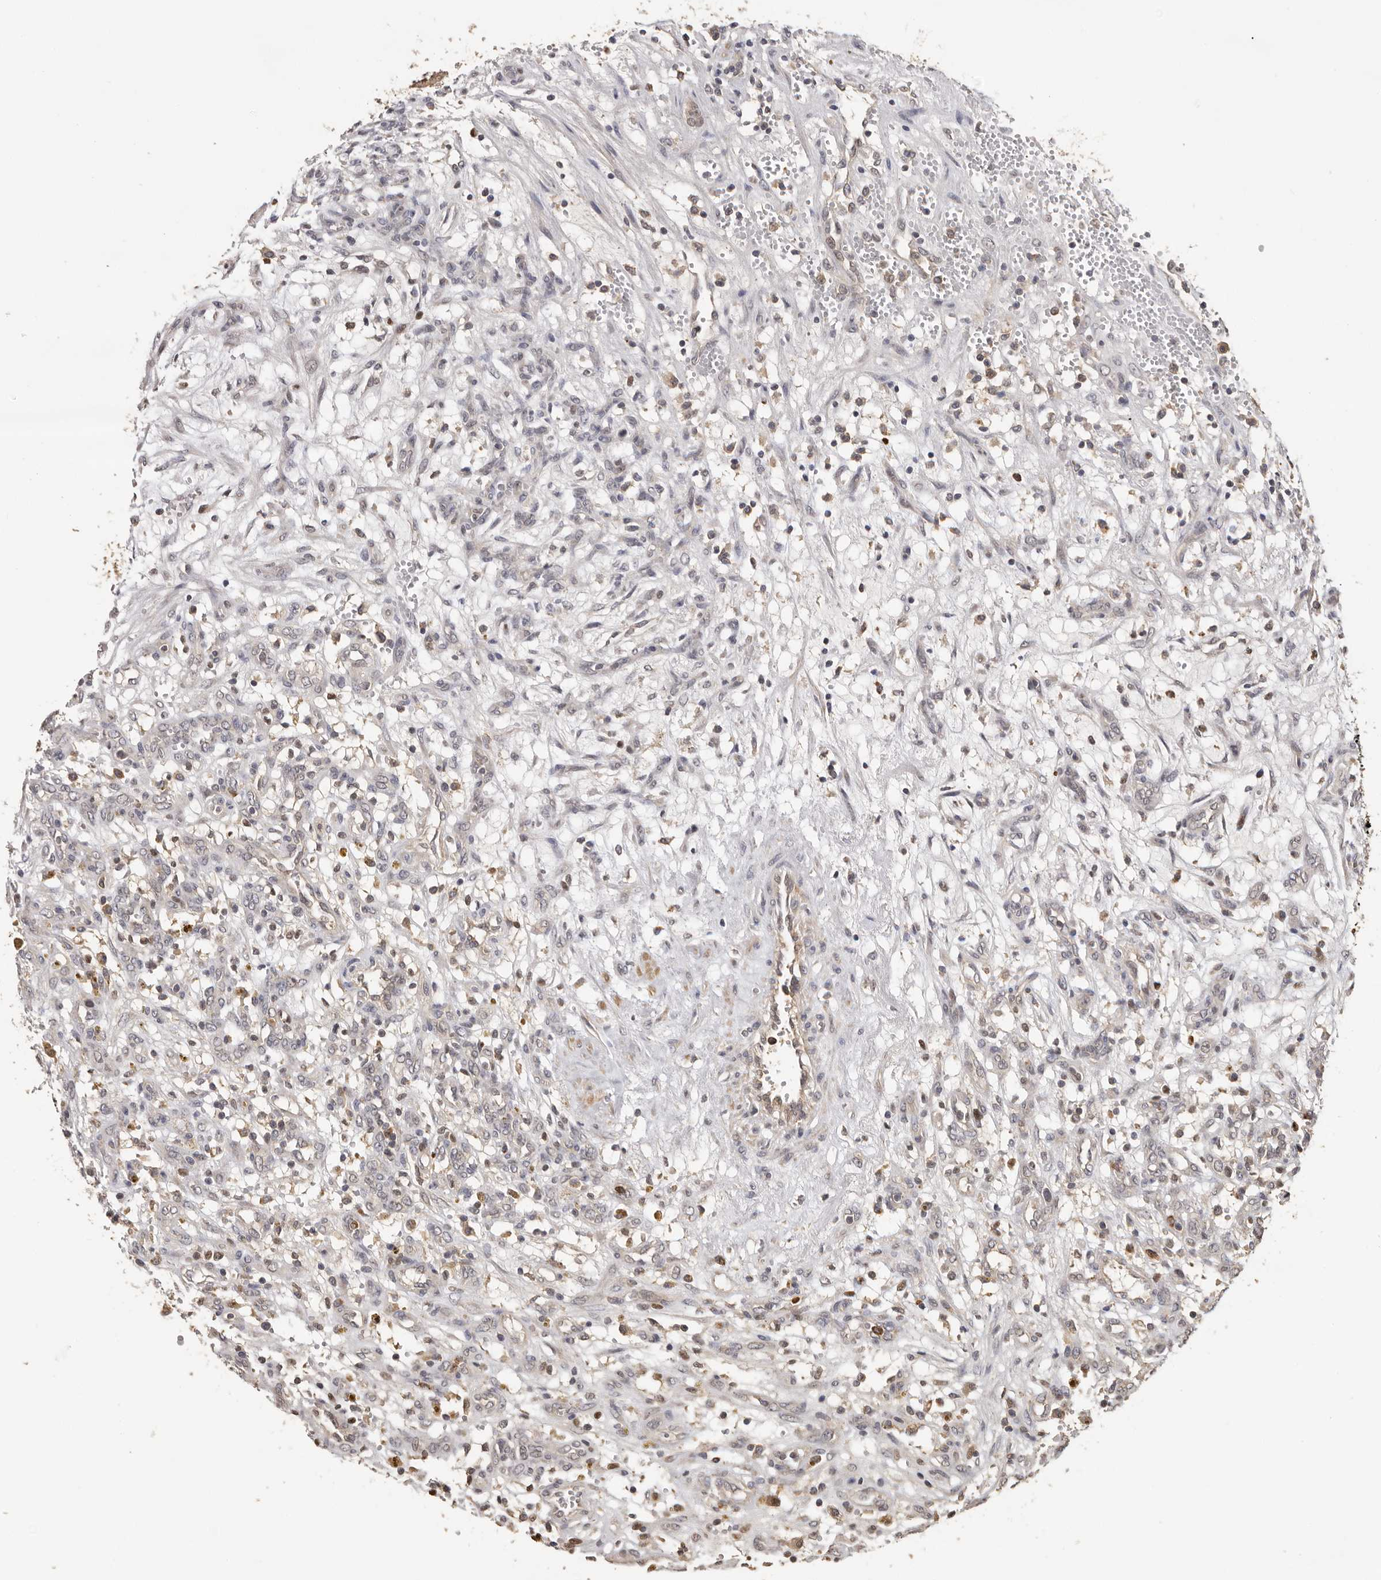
{"staining": {"intensity": "negative", "quantity": "none", "location": "none"}, "tissue": "renal cancer", "cell_type": "Tumor cells", "image_type": "cancer", "snomed": [{"axis": "morphology", "description": "Adenocarcinoma, NOS"}, {"axis": "topography", "description": "Kidney"}], "caption": "Immunohistochemistry micrograph of neoplastic tissue: renal cancer (adenocarcinoma) stained with DAB (3,3'-diaminobenzidine) reveals no significant protein staining in tumor cells.", "gene": "KIF2B", "patient": {"sex": "female", "age": 57}}